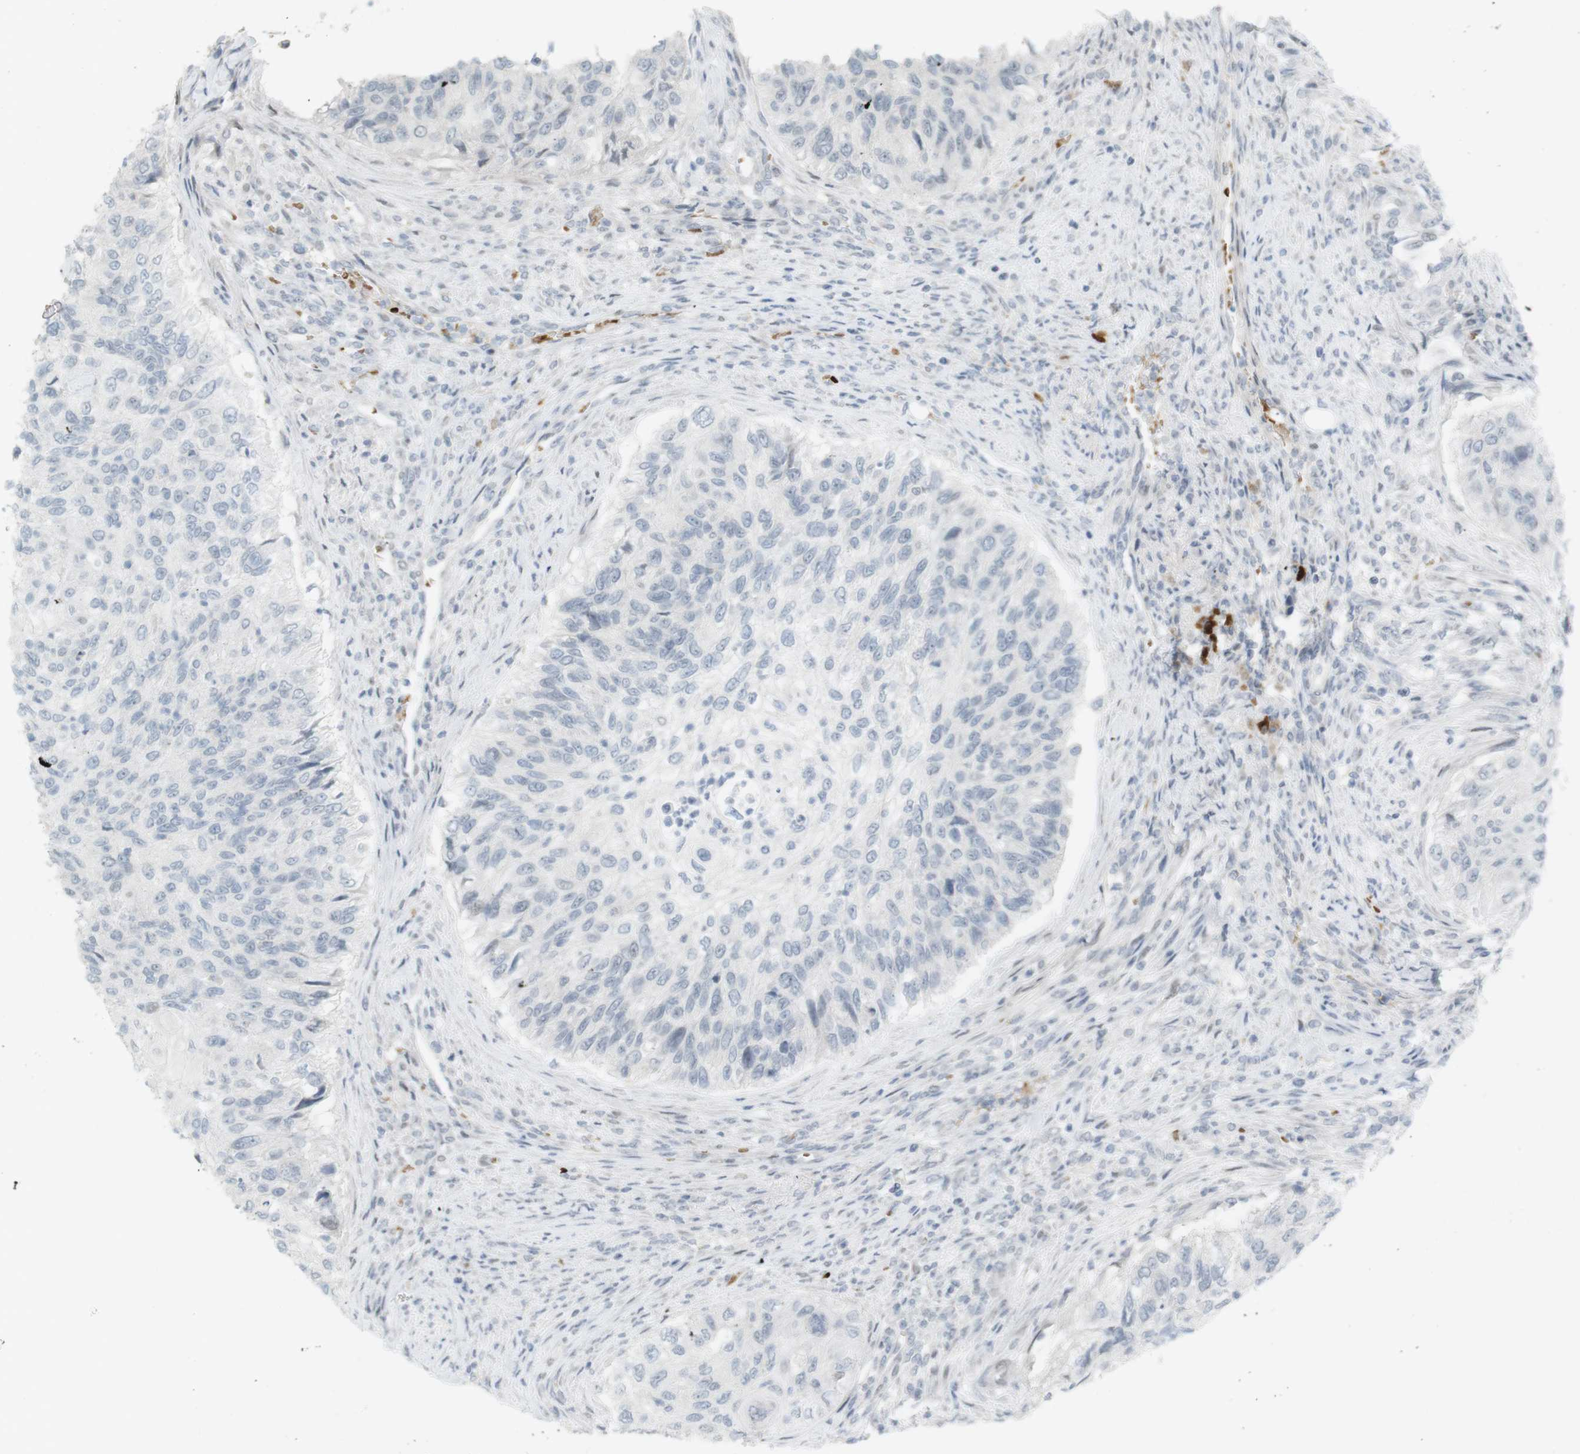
{"staining": {"intensity": "negative", "quantity": "none", "location": "none"}, "tissue": "urothelial cancer", "cell_type": "Tumor cells", "image_type": "cancer", "snomed": [{"axis": "morphology", "description": "Urothelial carcinoma, High grade"}, {"axis": "topography", "description": "Urinary bladder"}], "caption": "This is a photomicrograph of immunohistochemistry staining of urothelial cancer, which shows no staining in tumor cells.", "gene": "DMC1", "patient": {"sex": "female", "age": 60}}